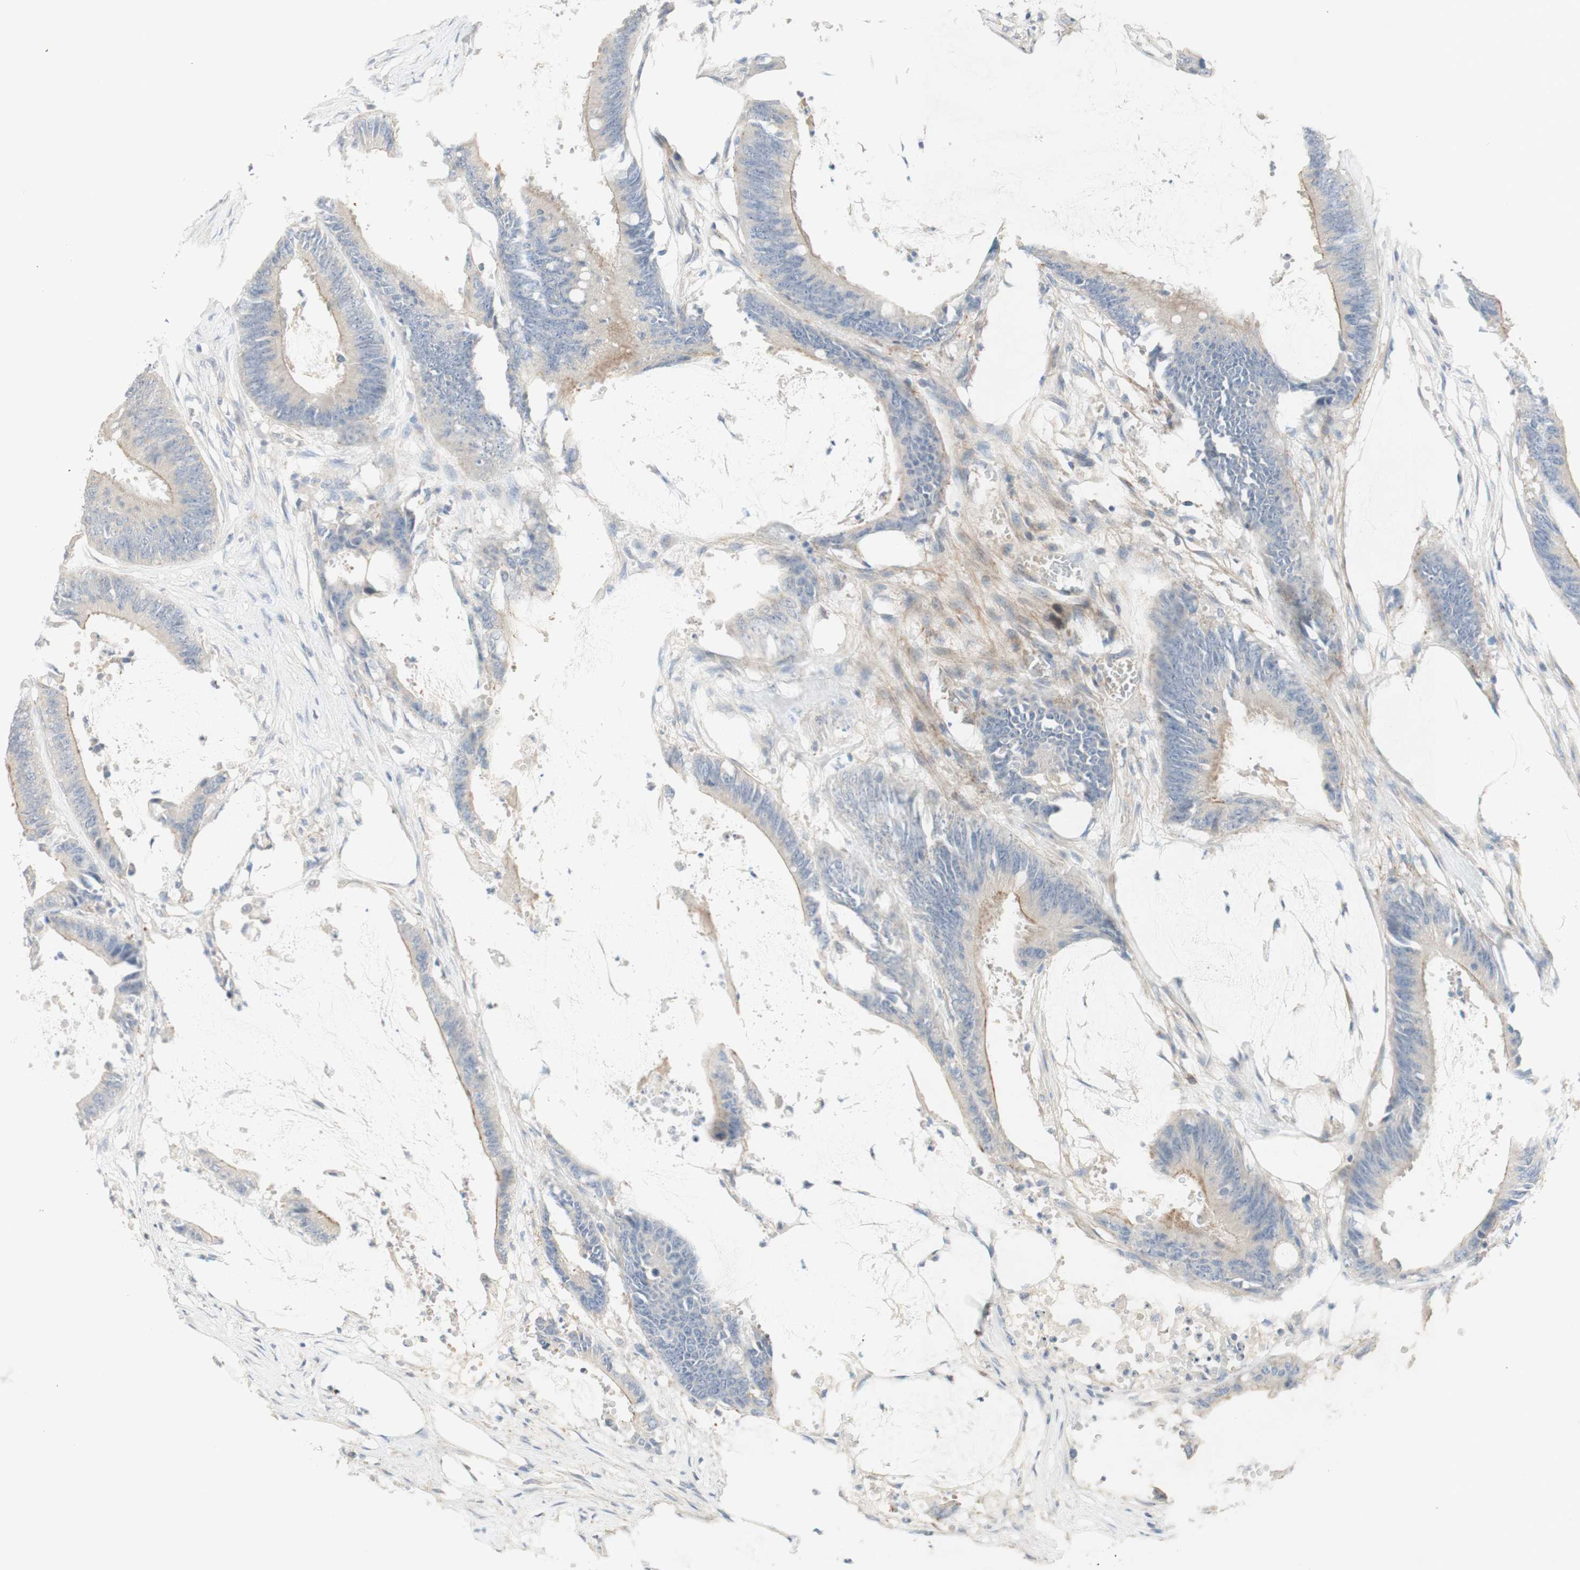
{"staining": {"intensity": "weak", "quantity": ">75%", "location": "cytoplasmic/membranous"}, "tissue": "colorectal cancer", "cell_type": "Tumor cells", "image_type": "cancer", "snomed": [{"axis": "morphology", "description": "Adenocarcinoma, NOS"}, {"axis": "topography", "description": "Rectum"}], "caption": "Colorectal cancer stained with a brown dye reveals weak cytoplasmic/membranous positive positivity in about >75% of tumor cells.", "gene": "MANEA", "patient": {"sex": "female", "age": 66}}